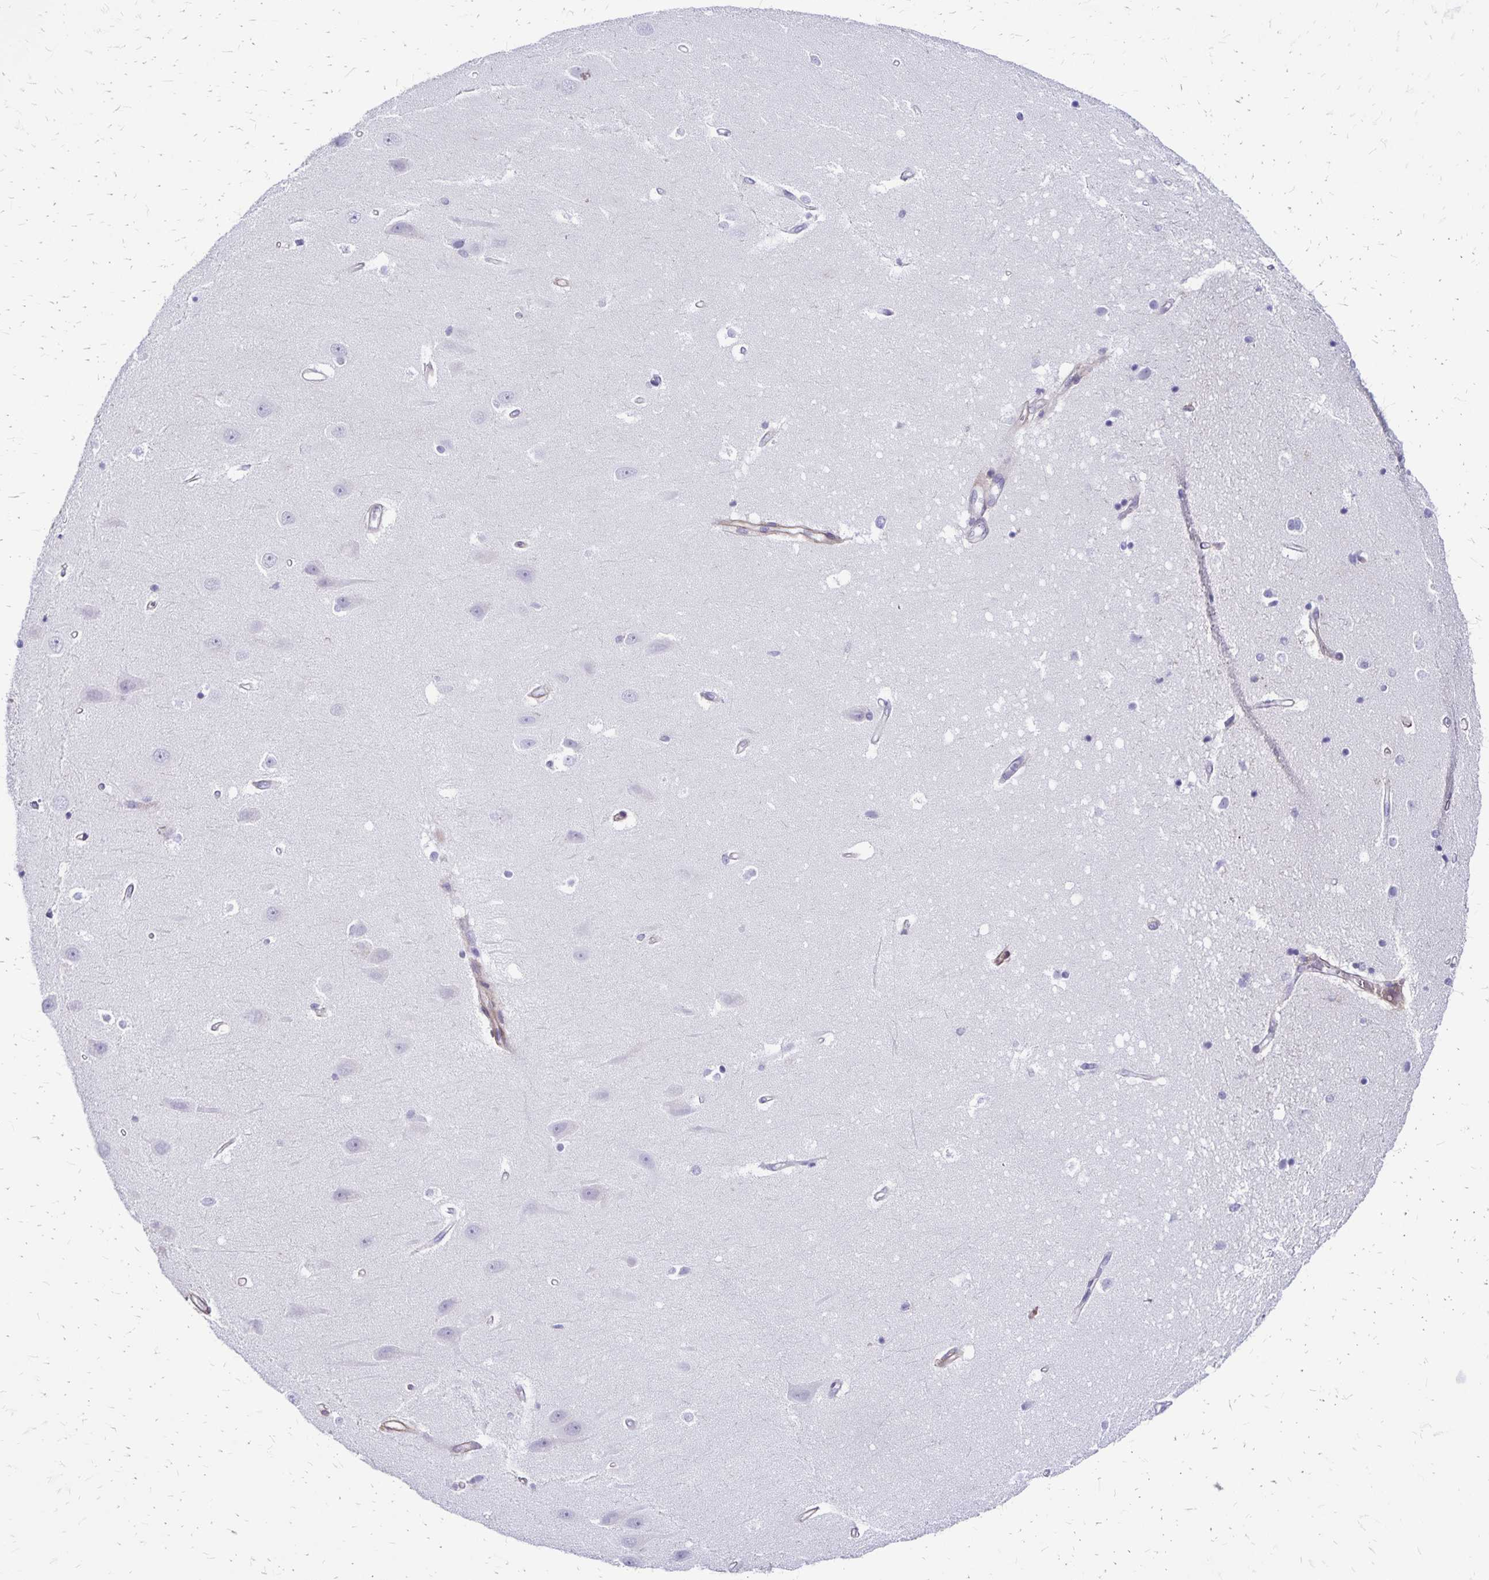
{"staining": {"intensity": "negative", "quantity": "none", "location": "none"}, "tissue": "hippocampus", "cell_type": "Glial cells", "image_type": "normal", "snomed": [{"axis": "morphology", "description": "Normal tissue, NOS"}, {"axis": "topography", "description": "Hippocampus"}], "caption": "A high-resolution photomicrograph shows immunohistochemistry (IHC) staining of benign hippocampus, which displays no significant positivity in glial cells.", "gene": "TNS3", "patient": {"sex": "male", "age": 63}}